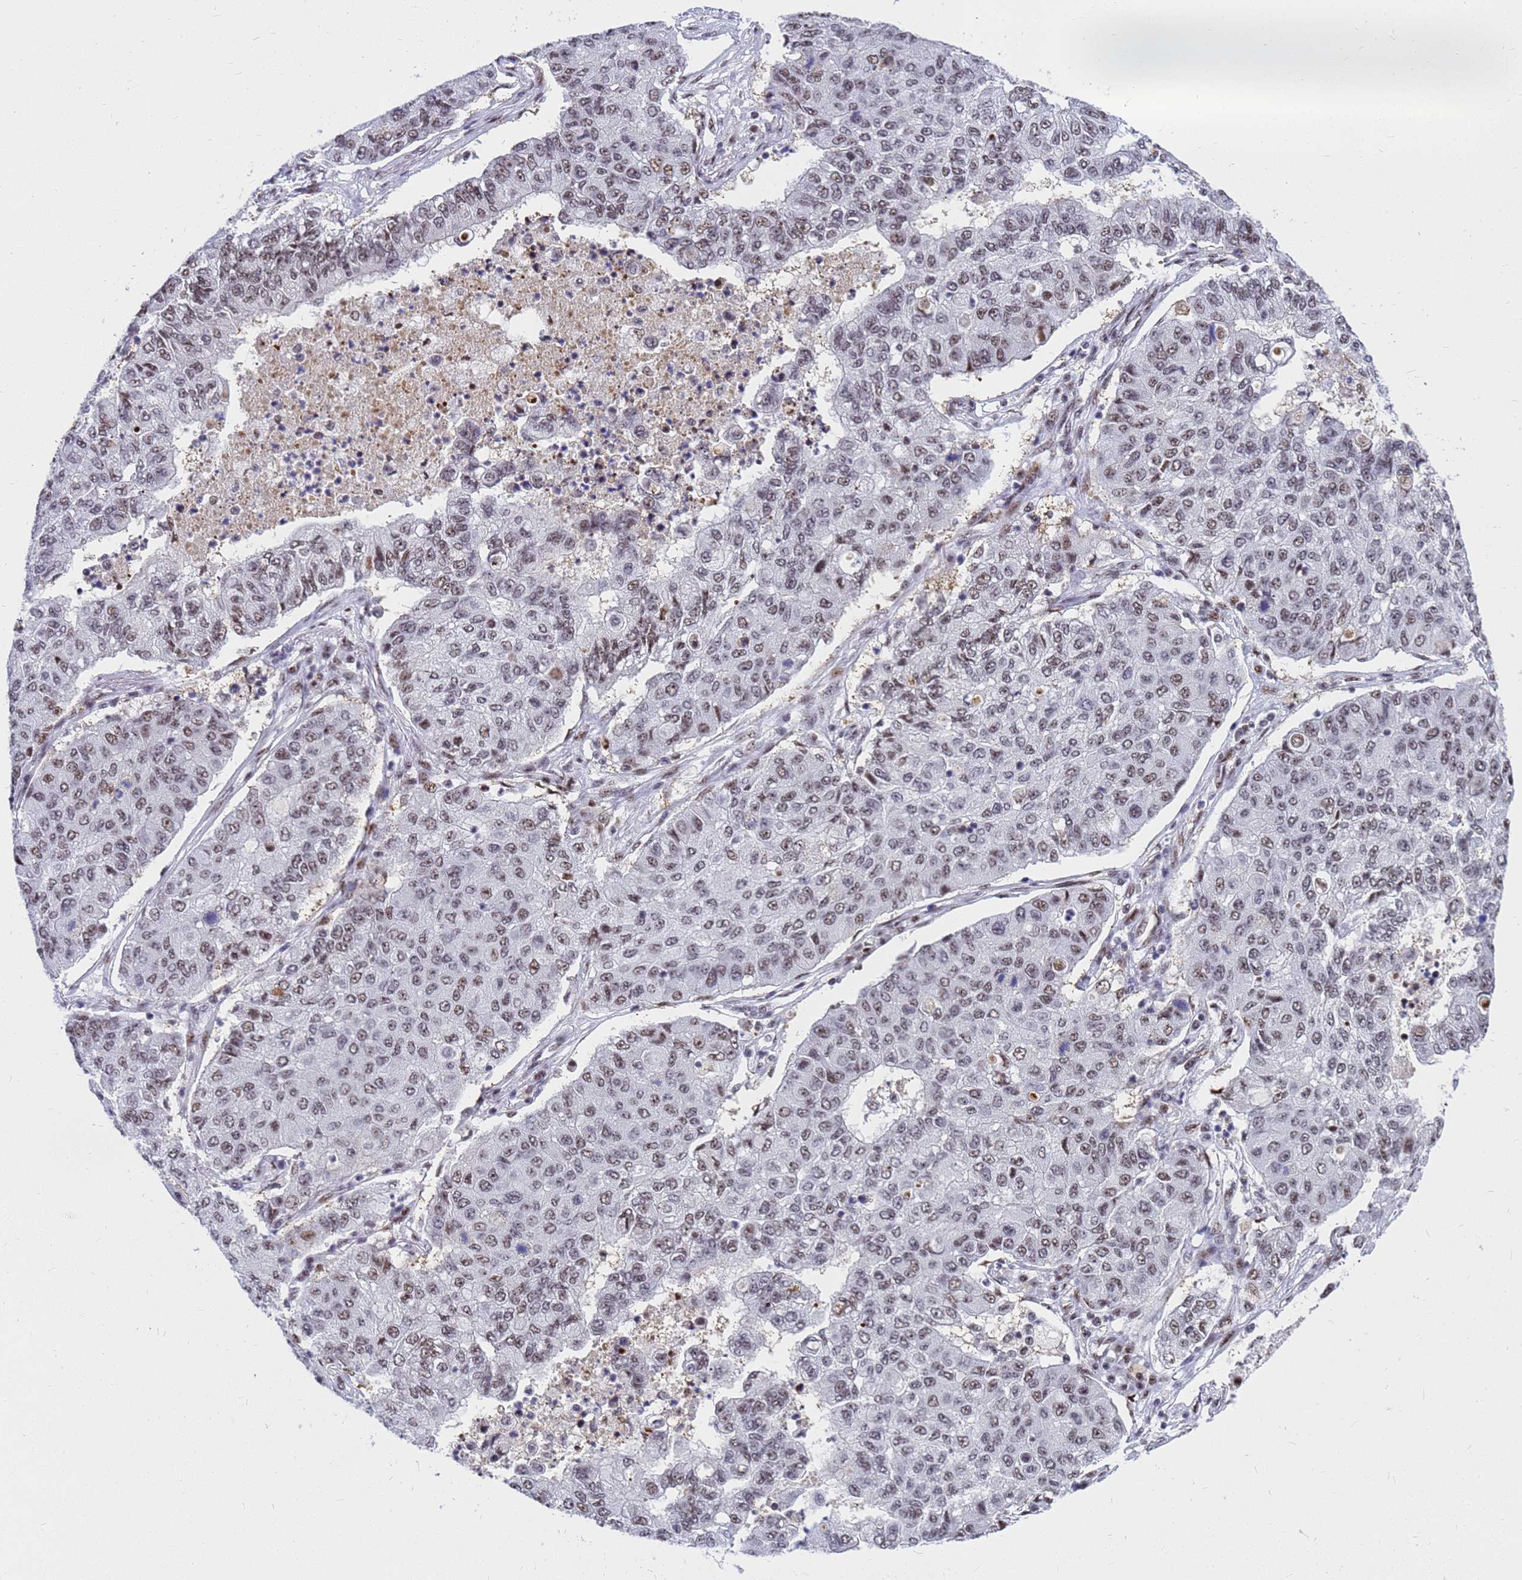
{"staining": {"intensity": "moderate", "quantity": ">75%", "location": "nuclear"}, "tissue": "lung cancer", "cell_type": "Tumor cells", "image_type": "cancer", "snomed": [{"axis": "morphology", "description": "Squamous cell carcinoma, NOS"}, {"axis": "topography", "description": "Lung"}], "caption": "Human lung squamous cell carcinoma stained with a brown dye demonstrates moderate nuclear positive expression in approximately >75% of tumor cells.", "gene": "SART3", "patient": {"sex": "male", "age": 74}}